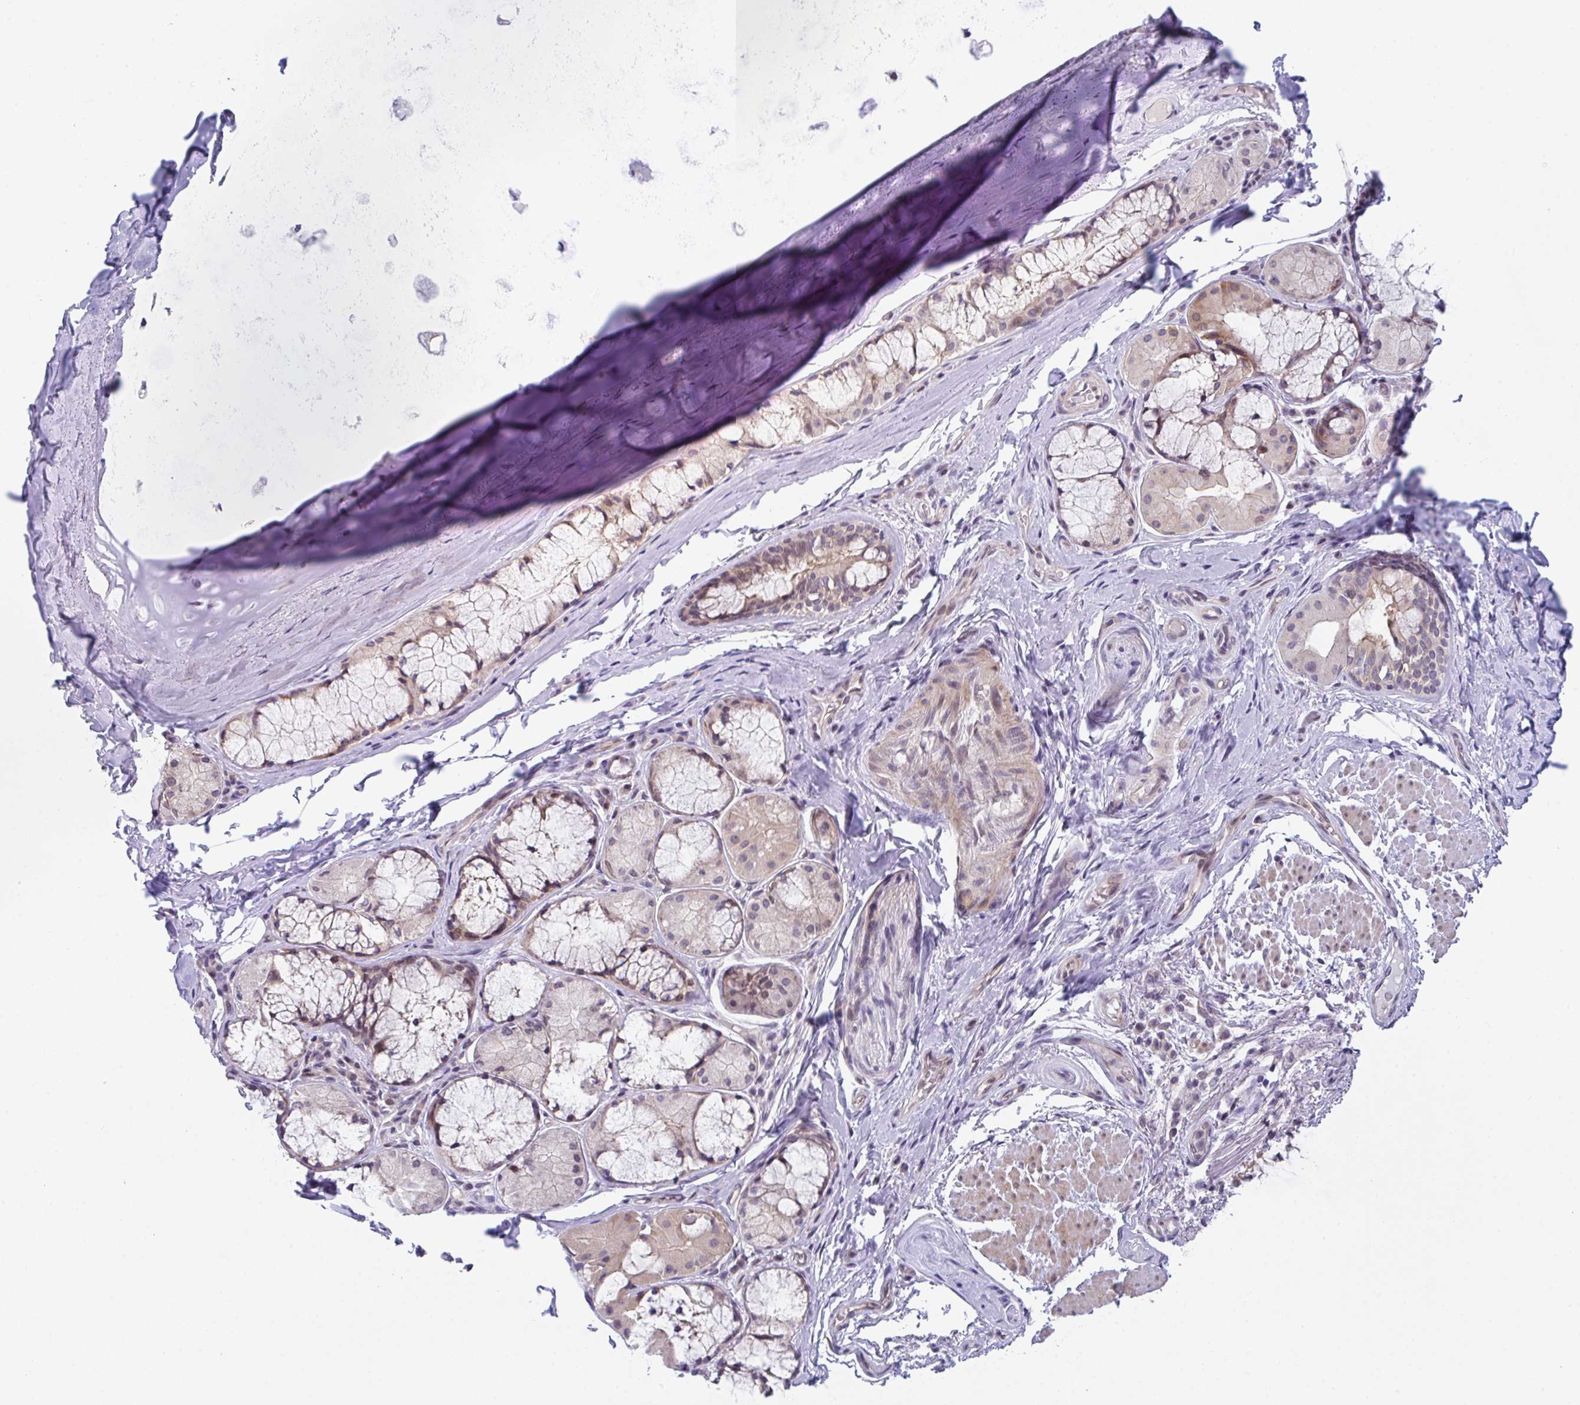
{"staining": {"intensity": "moderate", "quantity": "25%-75%", "location": "cytoplasmic/membranous,nuclear"}, "tissue": "soft tissue", "cell_type": "Chondrocytes", "image_type": "normal", "snomed": [{"axis": "morphology", "description": "Normal tissue, NOS"}, {"axis": "topography", "description": "Cartilage tissue"}, {"axis": "topography", "description": "Bronchus"}], "caption": "Soft tissue stained with a protein marker exhibits moderate staining in chondrocytes.", "gene": "RBM18", "patient": {"sex": "male", "age": 64}}